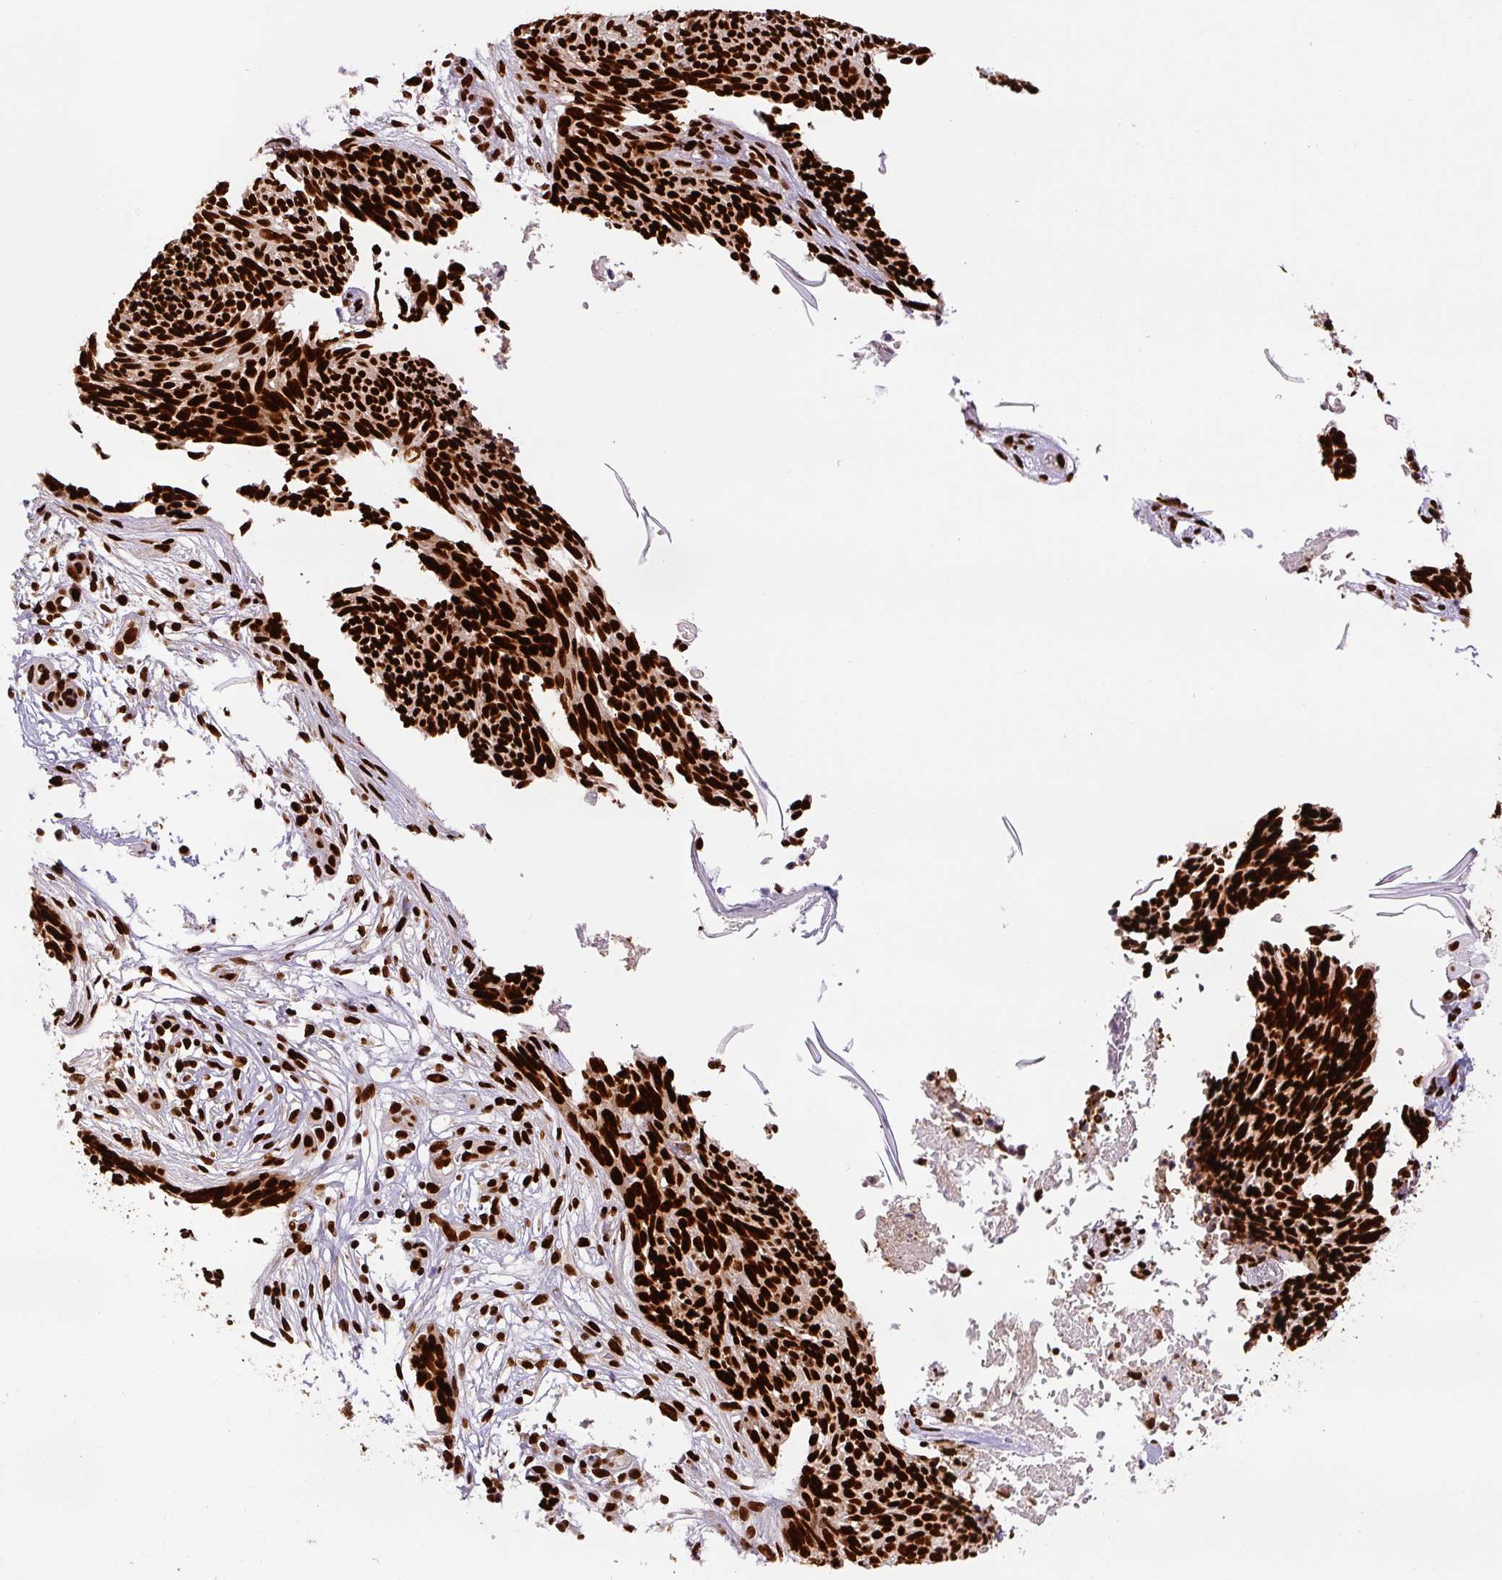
{"staining": {"intensity": "strong", "quantity": ">75%", "location": "nuclear"}, "tissue": "skin cancer", "cell_type": "Tumor cells", "image_type": "cancer", "snomed": [{"axis": "morphology", "description": "Basal cell carcinoma"}, {"axis": "topography", "description": "Skin"}, {"axis": "topography", "description": "Skin, foot"}], "caption": "Skin cancer was stained to show a protein in brown. There is high levels of strong nuclear positivity in about >75% of tumor cells. (Brightfield microscopy of DAB IHC at high magnification).", "gene": "FUS", "patient": {"sex": "female", "age": 86}}